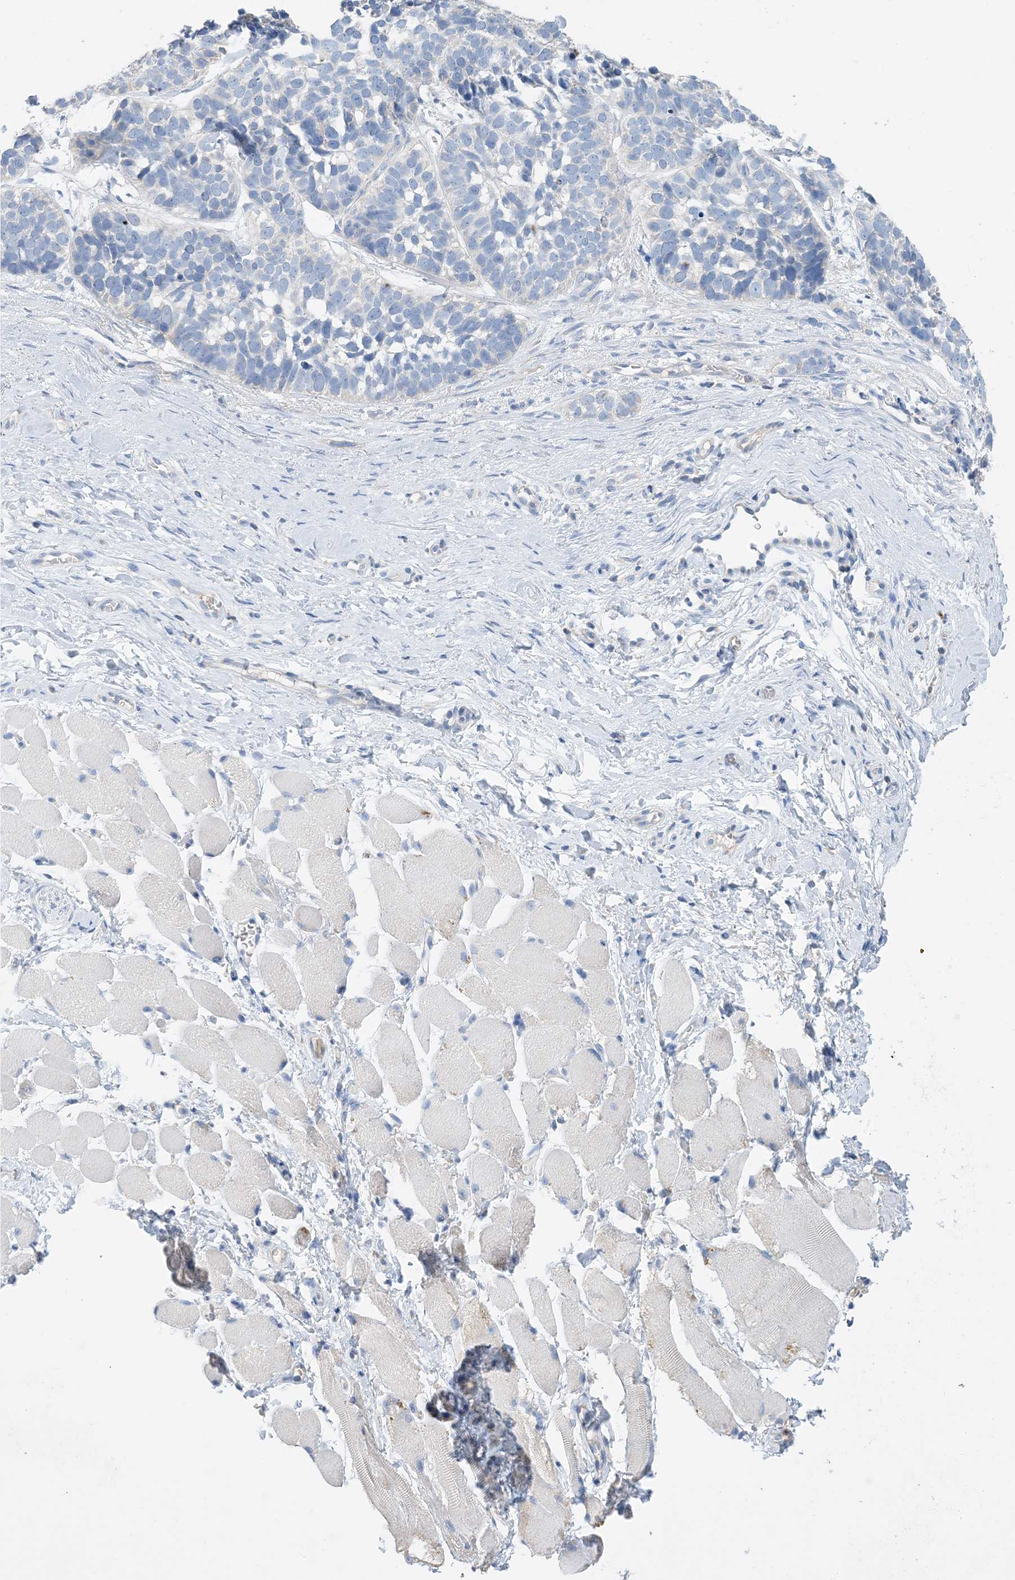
{"staining": {"intensity": "negative", "quantity": "none", "location": "none"}, "tissue": "skin cancer", "cell_type": "Tumor cells", "image_type": "cancer", "snomed": [{"axis": "morphology", "description": "Basal cell carcinoma"}, {"axis": "topography", "description": "Skin"}], "caption": "Immunohistochemistry (IHC) micrograph of neoplastic tissue: skin basal cell carcinoma stained with DAB exhibits no significant protein positivity in tumor cells.", "gene": "KPRP", "patient": {"sex": "male", "age": 62}}